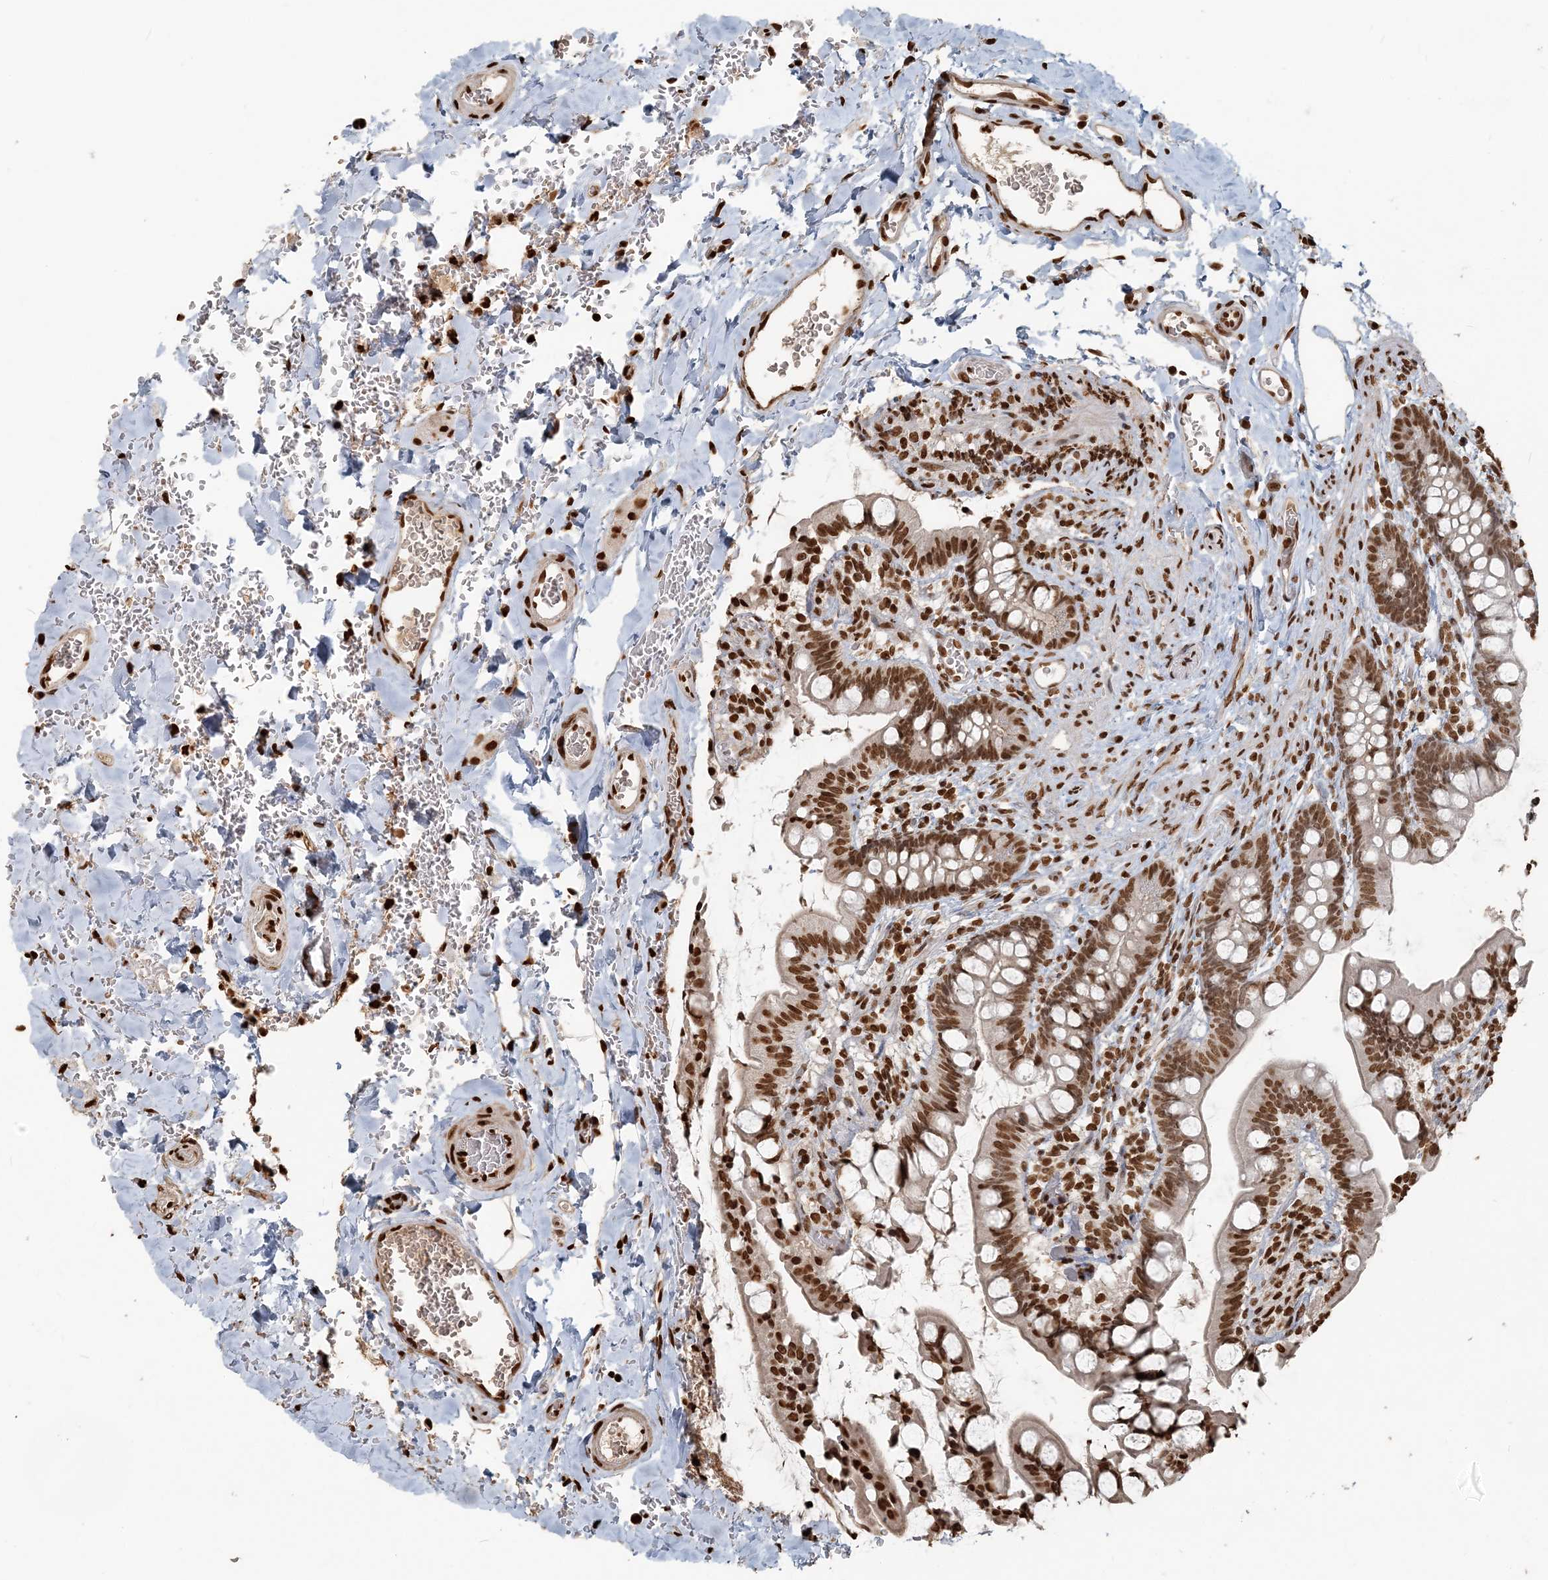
{"staining": {"intensity": "strong", "quantity": ">75%", "location": "nuclear"}, "tissue": "small intestine", "cell_type": "Glandular cells", "image_type": "normal", "snomed": [{"axis": "morphology", "description": "Normal tissue, NOS"}, {"axis": "topography", "description": "Small intestine"}], "caption": "Immunohistochemical staining of benign small intestine shows >75% levels of strong nuclear protein staining in about >75% of glandular cells.", "gene": "H3", "patient": {"sex": "male", "age": 52}}